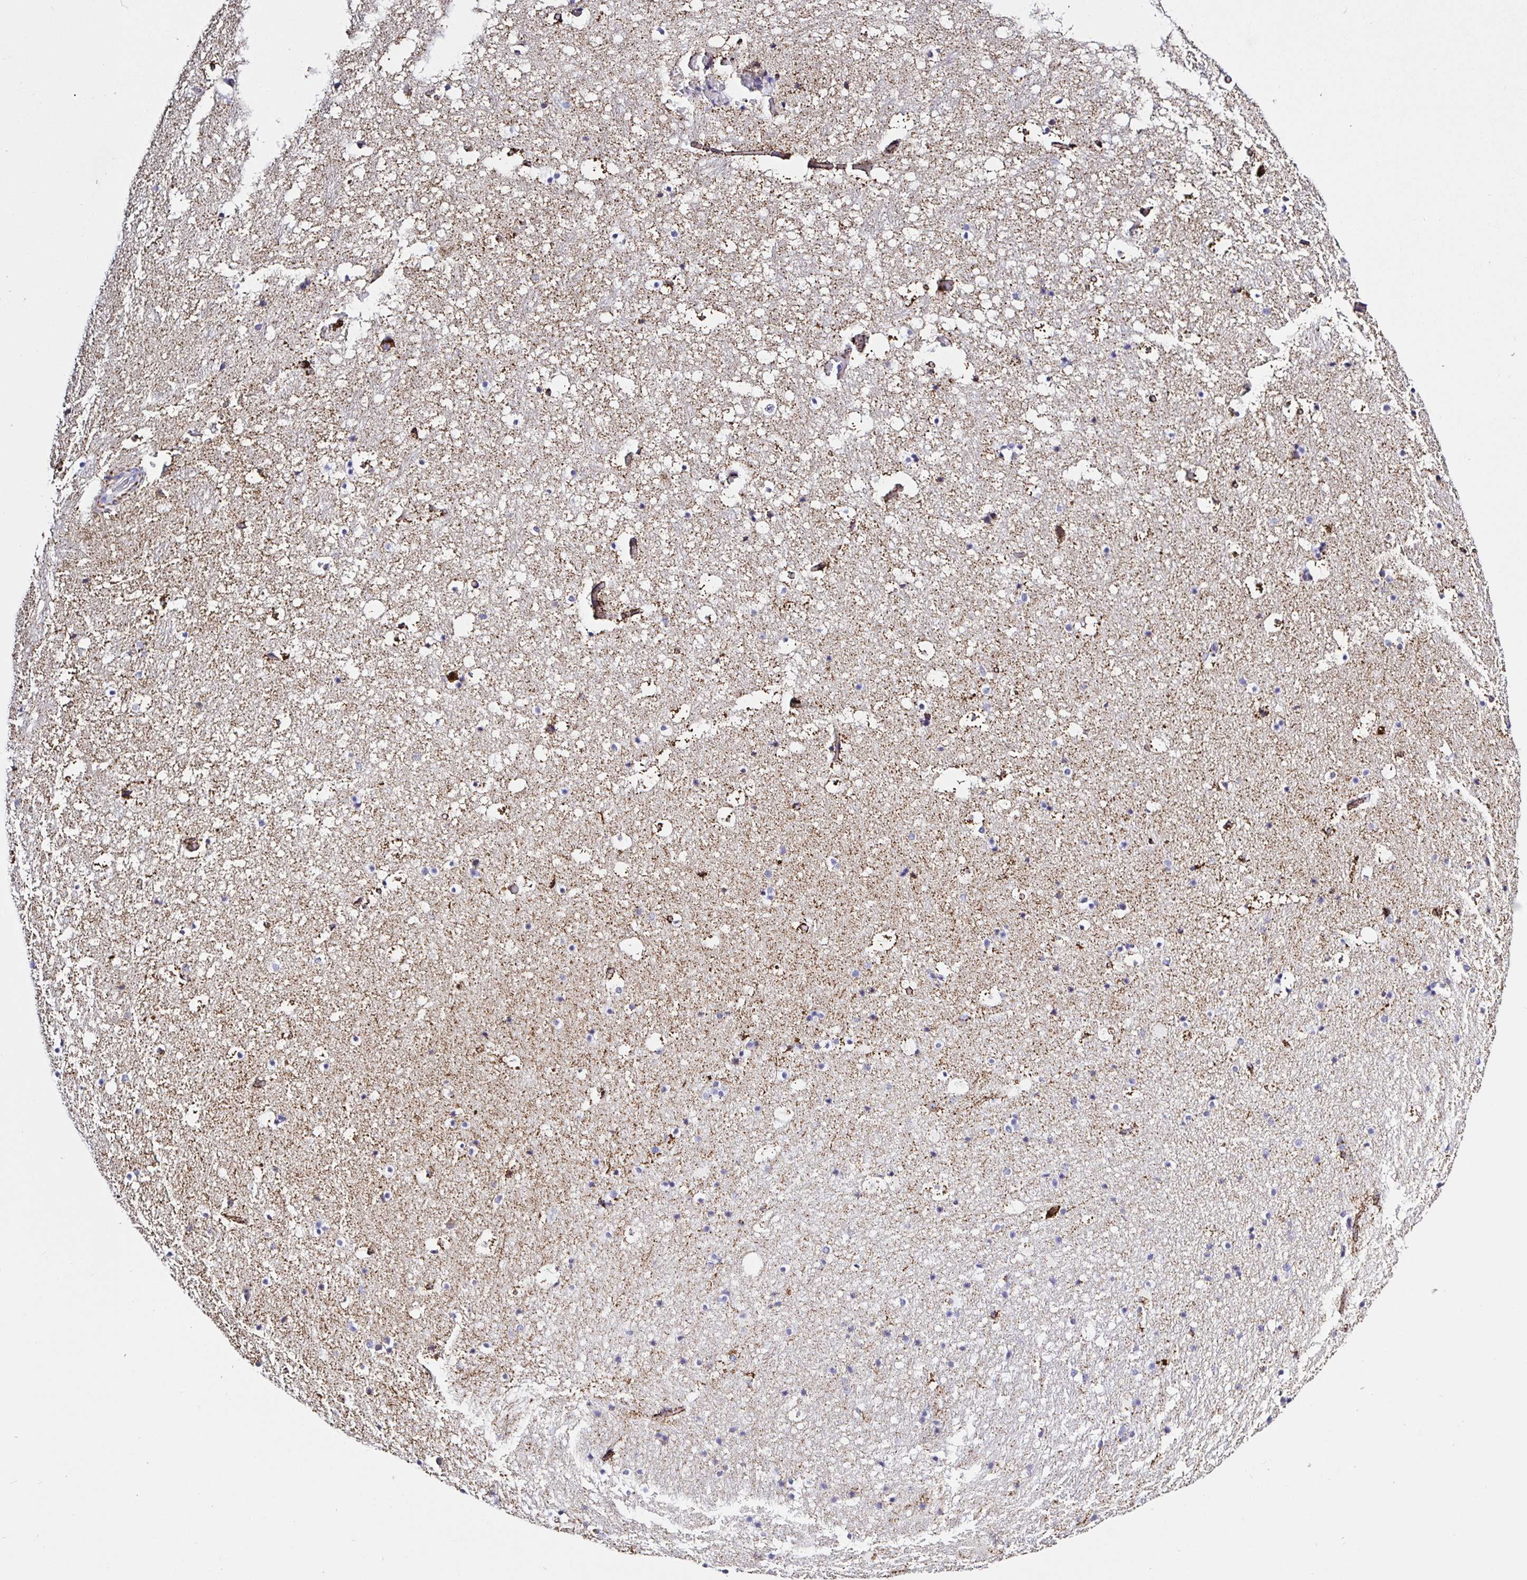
{"staining": {"intensity": "negative", "quantity": "none", "location": "none"}, "tissue": "hippocampus", "cell_type": "Glial cells", "image_type": "normal", "snomed": [{"axis": "morphology", "description": "Normal tissue, NOS"}, {"axis": "topography", "description": "Hippocampus"}], "caption": "Immunohistochemistry (IHC) image of normal hippocampus: hippocampus stained with DAB (3,3'-diaminobenzidine) shows no significant protein staining in glial cells. (Brightfield microscopy of DAB IHC at high magnification).", "gene": "MAOA", "patient": {"sex": "male", "age": 26}}